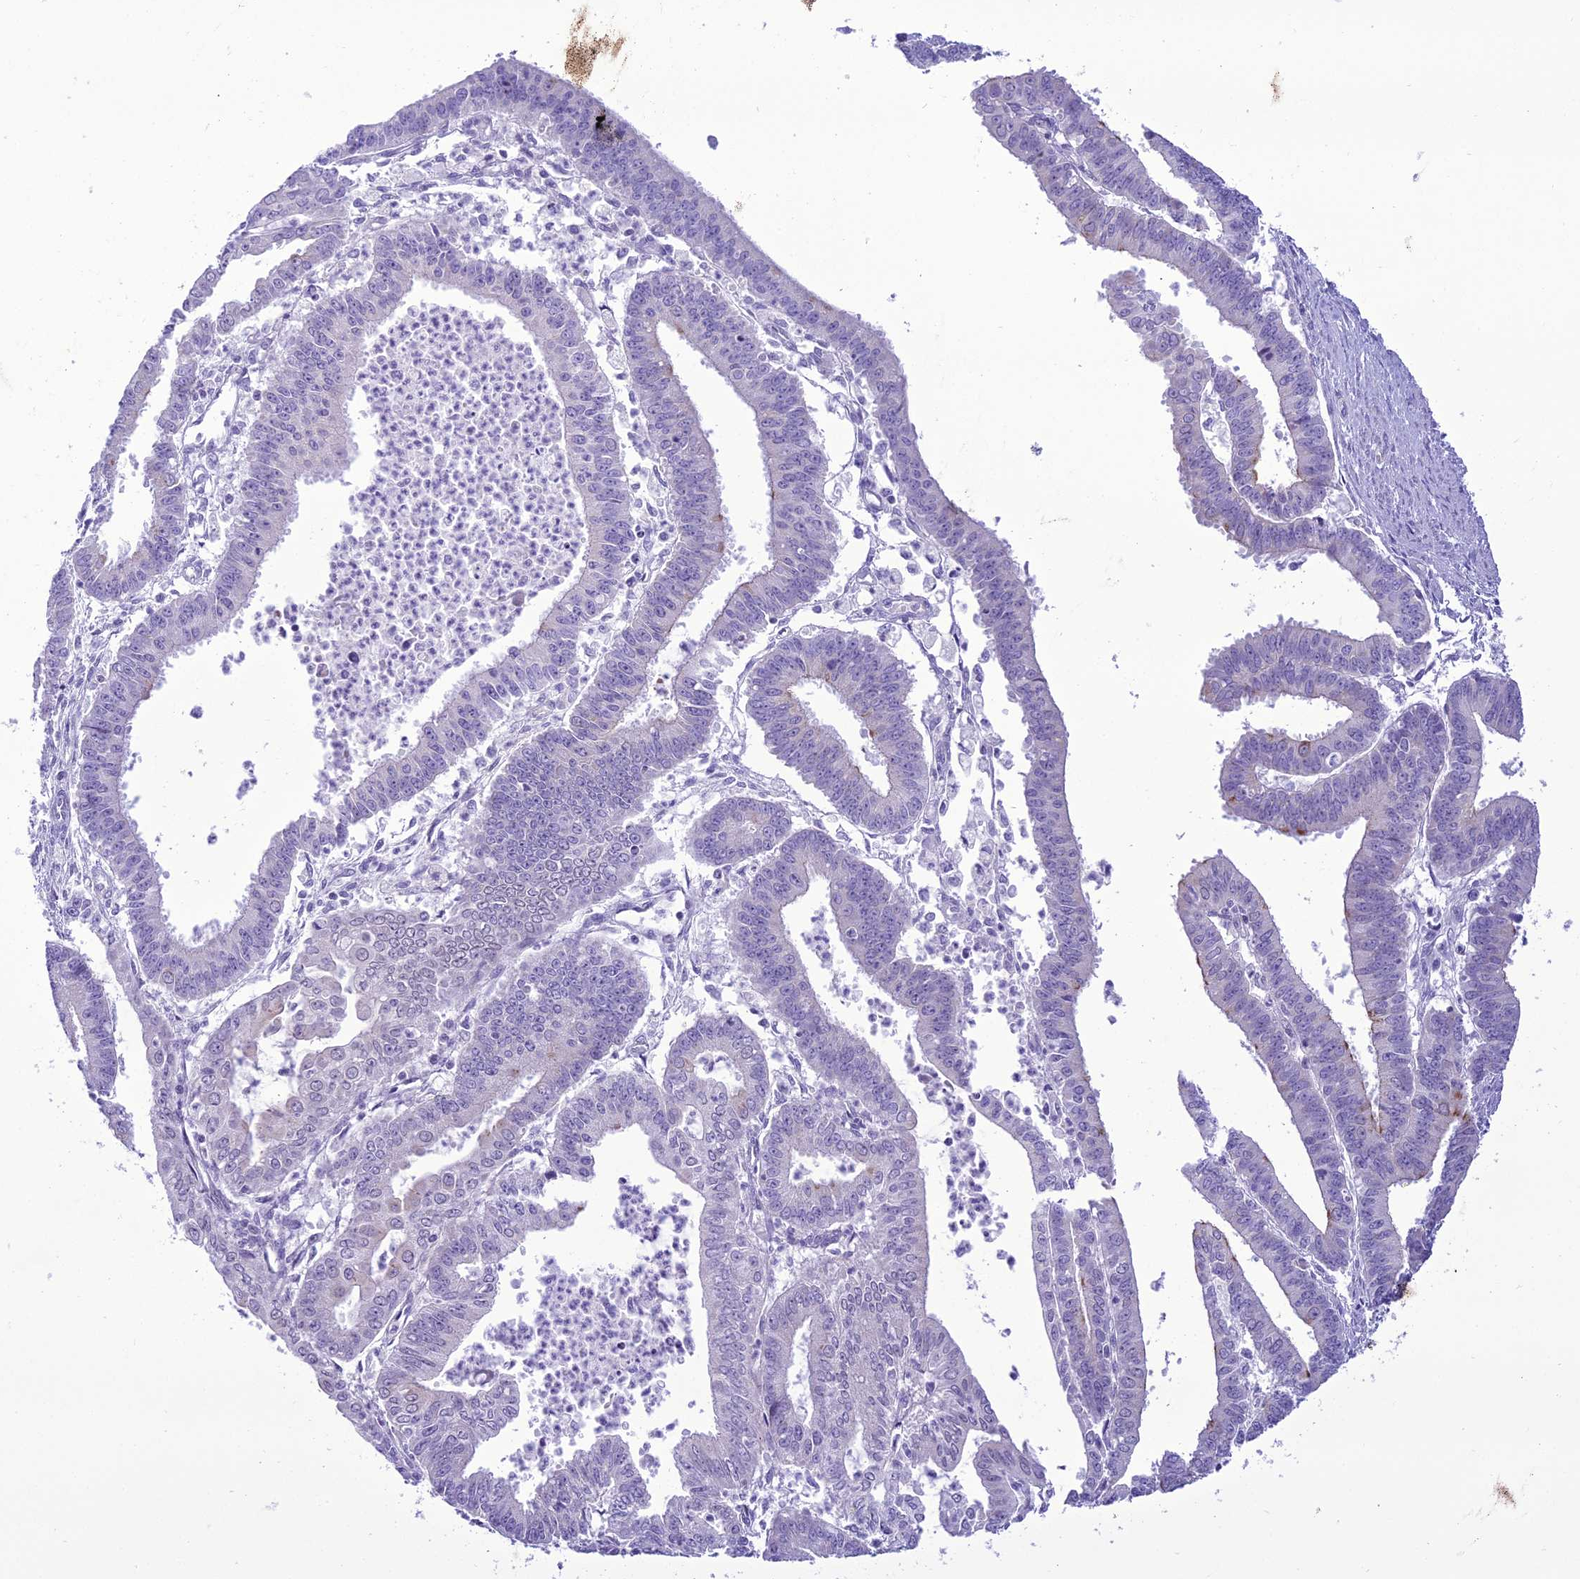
{"staining": {"intensity": "negative", "quantity": "none", "location": "none"}, "tissue": "endometrial cancer", "cell_type": "Tumor cells", "image_type": "cancer", "snomed": [{"axis": "morphology", "description": "Adenocarcinoma, NOS"}, {"axis": "topography", "description": "Endometrium"}], "caption": "A high-resolution photomicrograph shows IHC staining of endometrial cancer (adenocarcinoma), which demonstrates no significant expression in tumor cells.", "gene": "B9D2", "patient": {"sex": "female", "age": 73}}